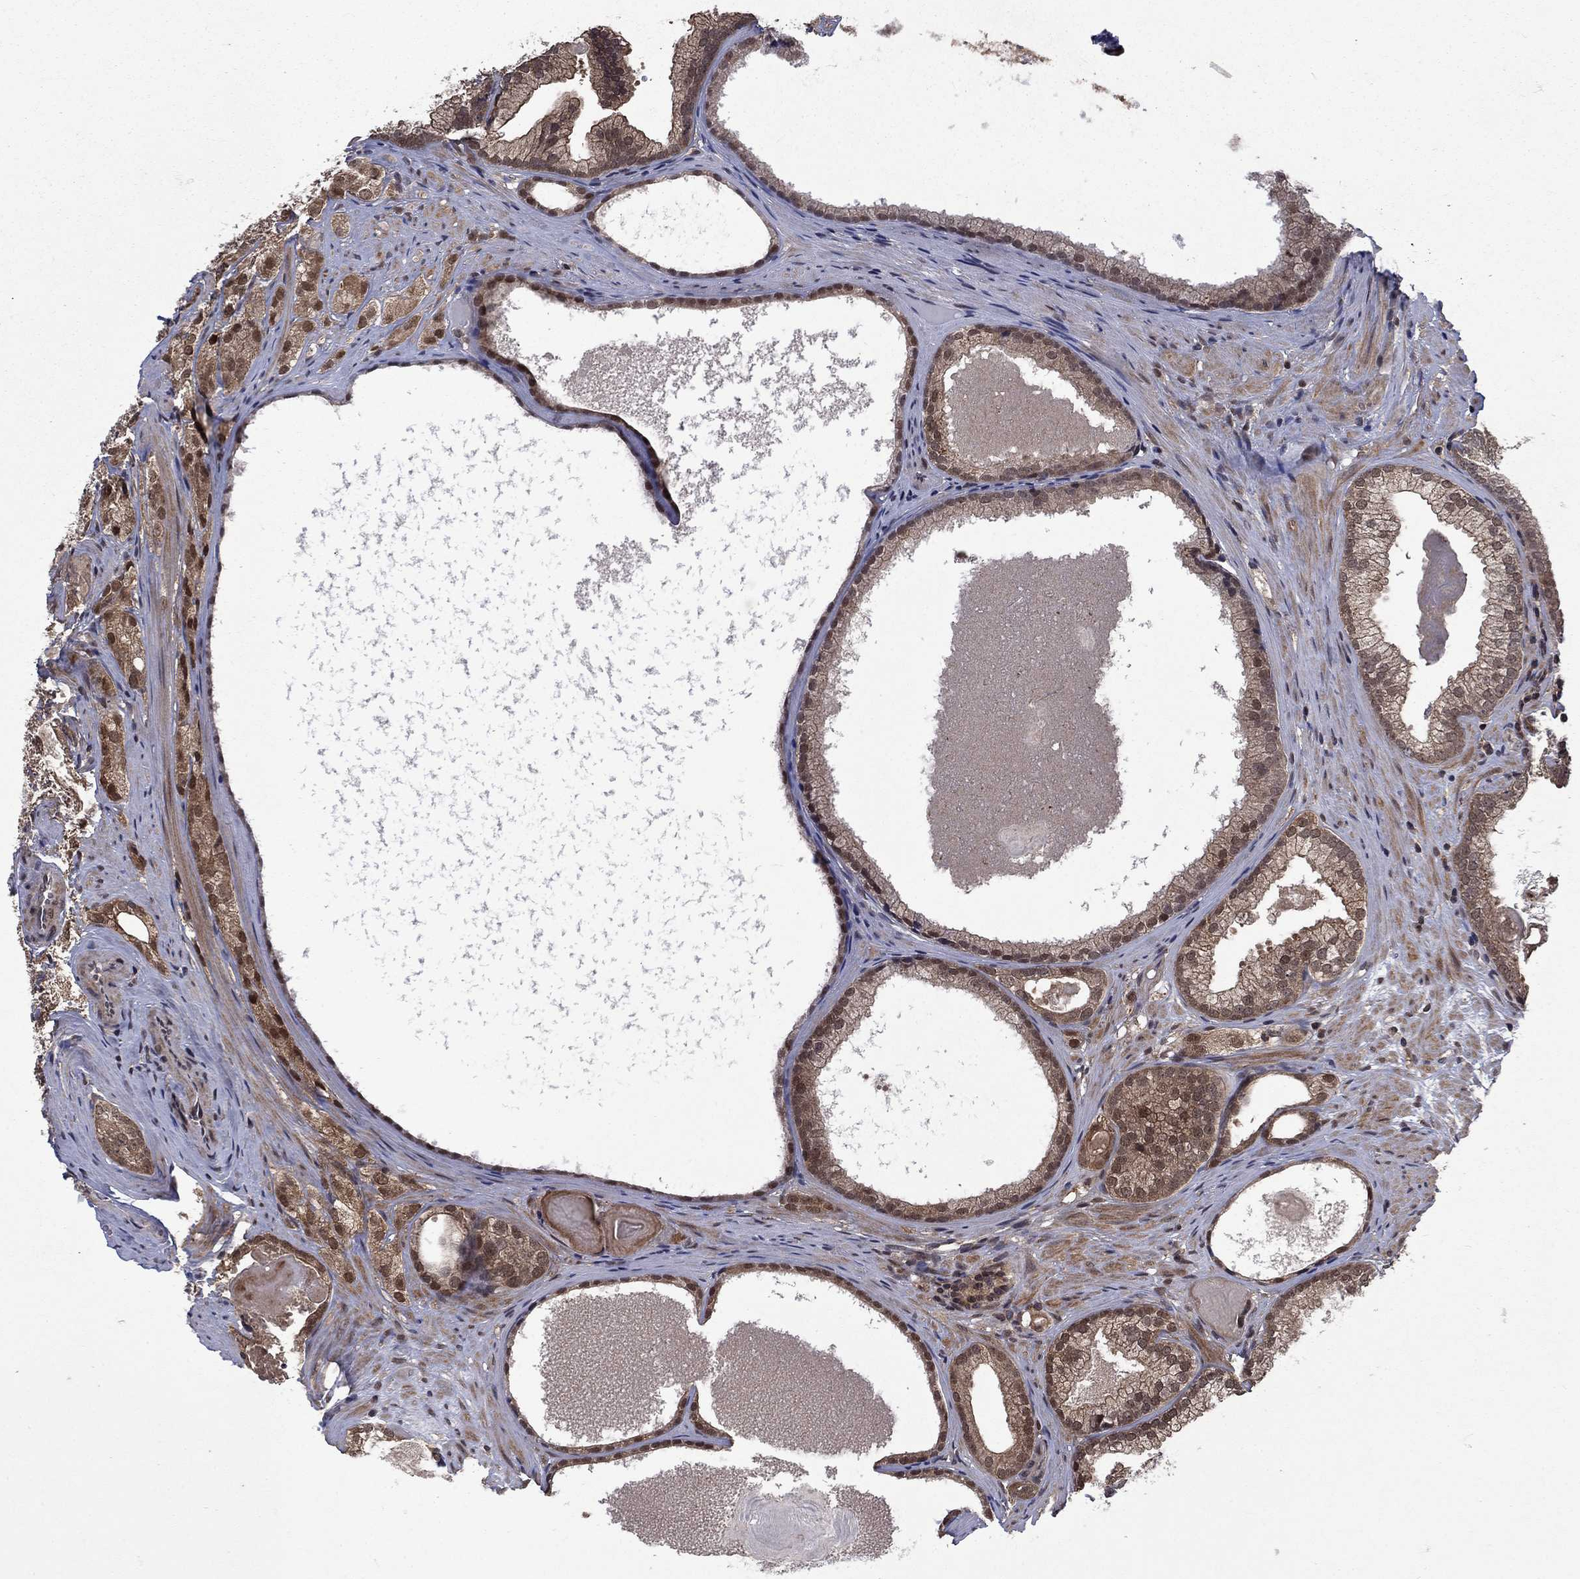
{"staining": {"intensity": "strong", "quantity": ">75%", "location": "cytoplasmic/membranous,nuclear"}, "tissue": "prostate cancer", "cell_type": "Tumor cells", "image_type": "cancer", "snomed": [{"axis": "morphology", "description": "Adenocarcinoma, High grade"}, {"axis": "topography", "description": "Prostate and seminal vesicle, NOS"}], "caption": "This photomicrograph exhibits immunohistochemistry staining of human prostate cancer (adenocarcinoma (high-grade)), with high strong cytoplasmic/membranous and nuclear positivity in about >75% of tumor cells.", "gene": "IAH1", "patient": {"sex": "male", "age": 62}}